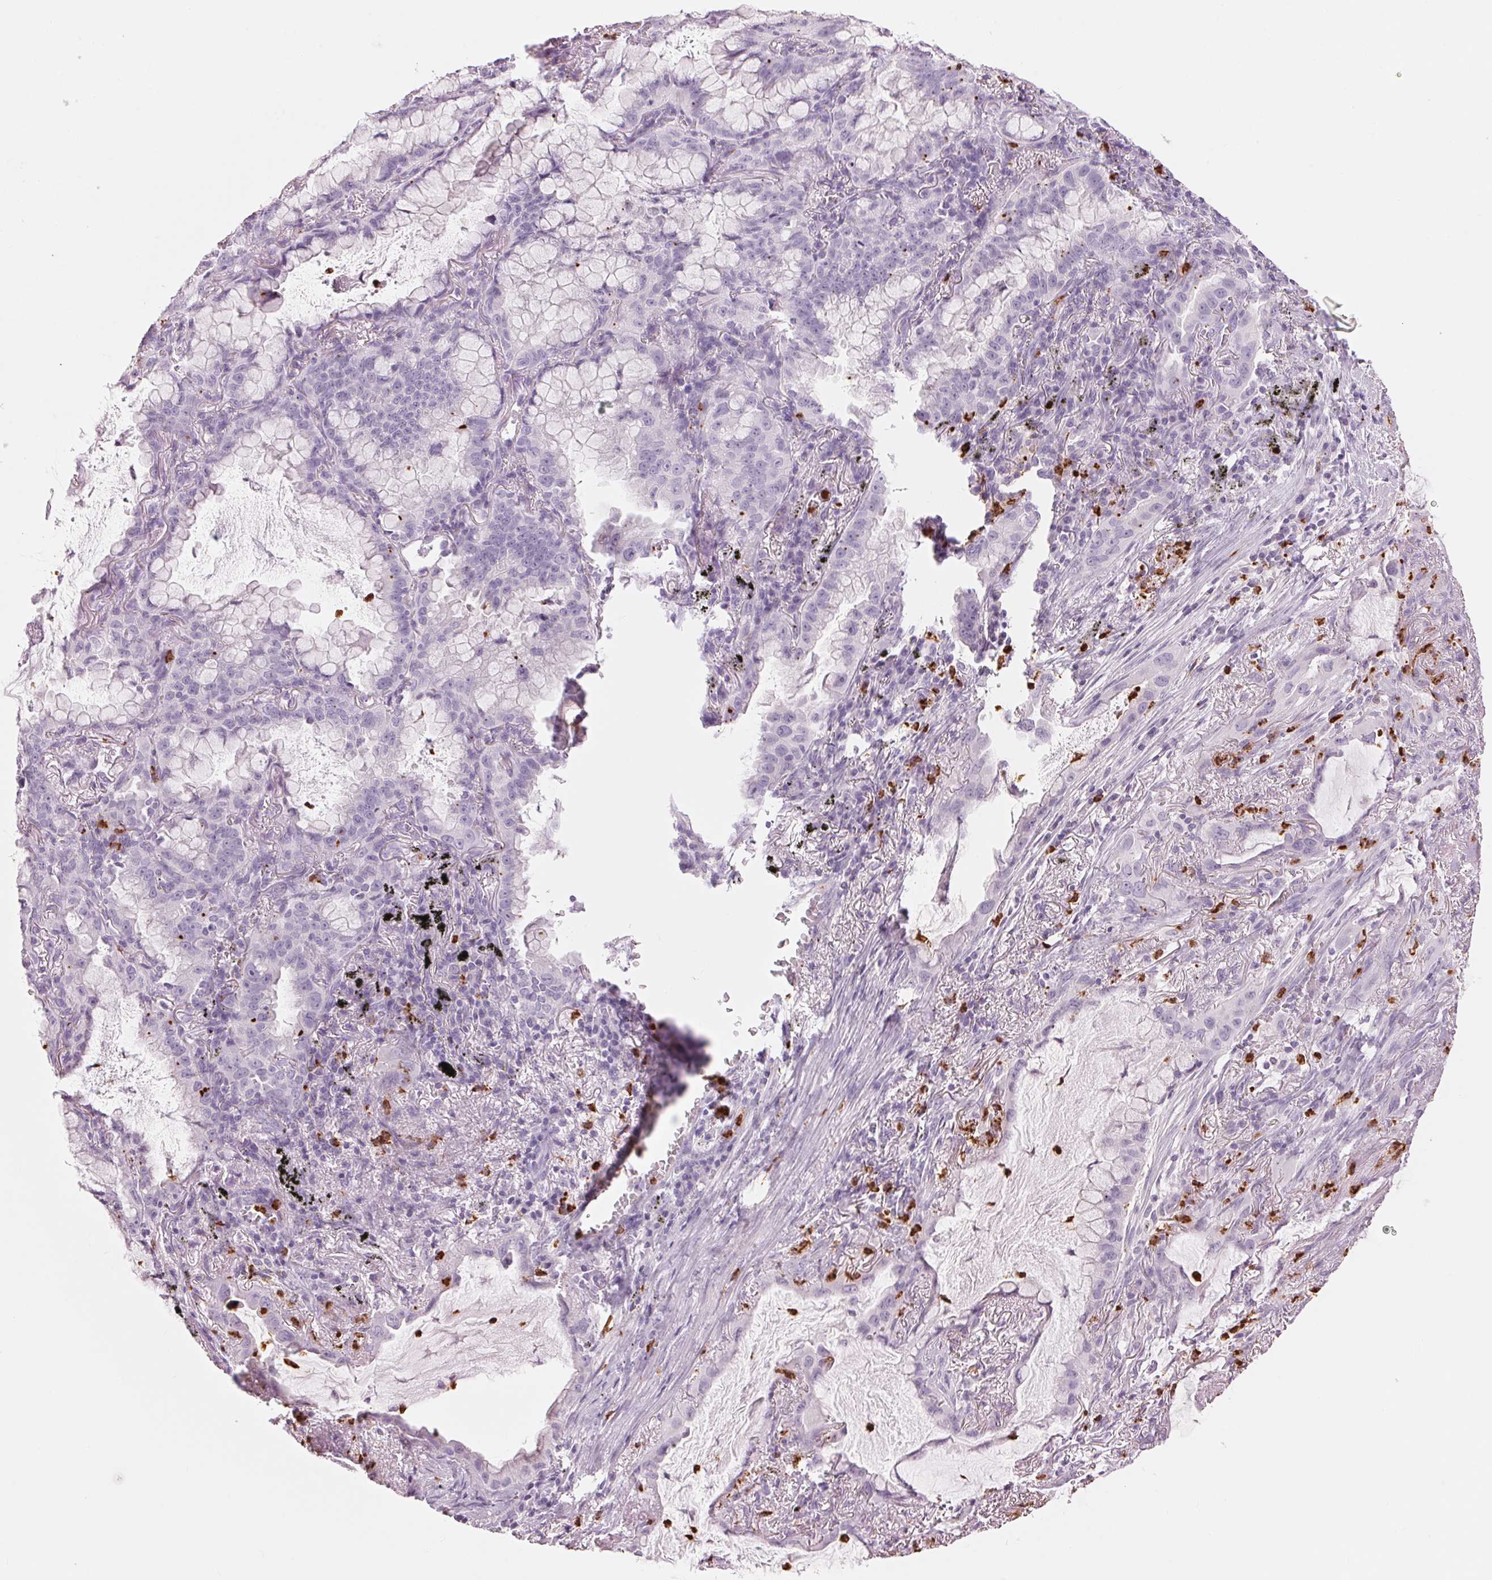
{"staining": {"intensity": "negative", "quantity": "none", "location": "none"}, "tissue": "lung cancer", "cell_type": "Tumor cells", "image_type": "cancer", "snomed": [{"axis": "morphology", "description": "Adenocarcinoma, NOS"}, {"axis": "topography", "description": "Lung"}], "caption": "Immunohistochemistry photomicrograph of neoplastic tissue: lung cancer (adenocarcinoma) stained with DAB (3,3'-diaminobenzidine) shows no significant protein positivity in tumor cells.", "gene": "KLK7", "patient": {"sex": "male", "age": 65}}